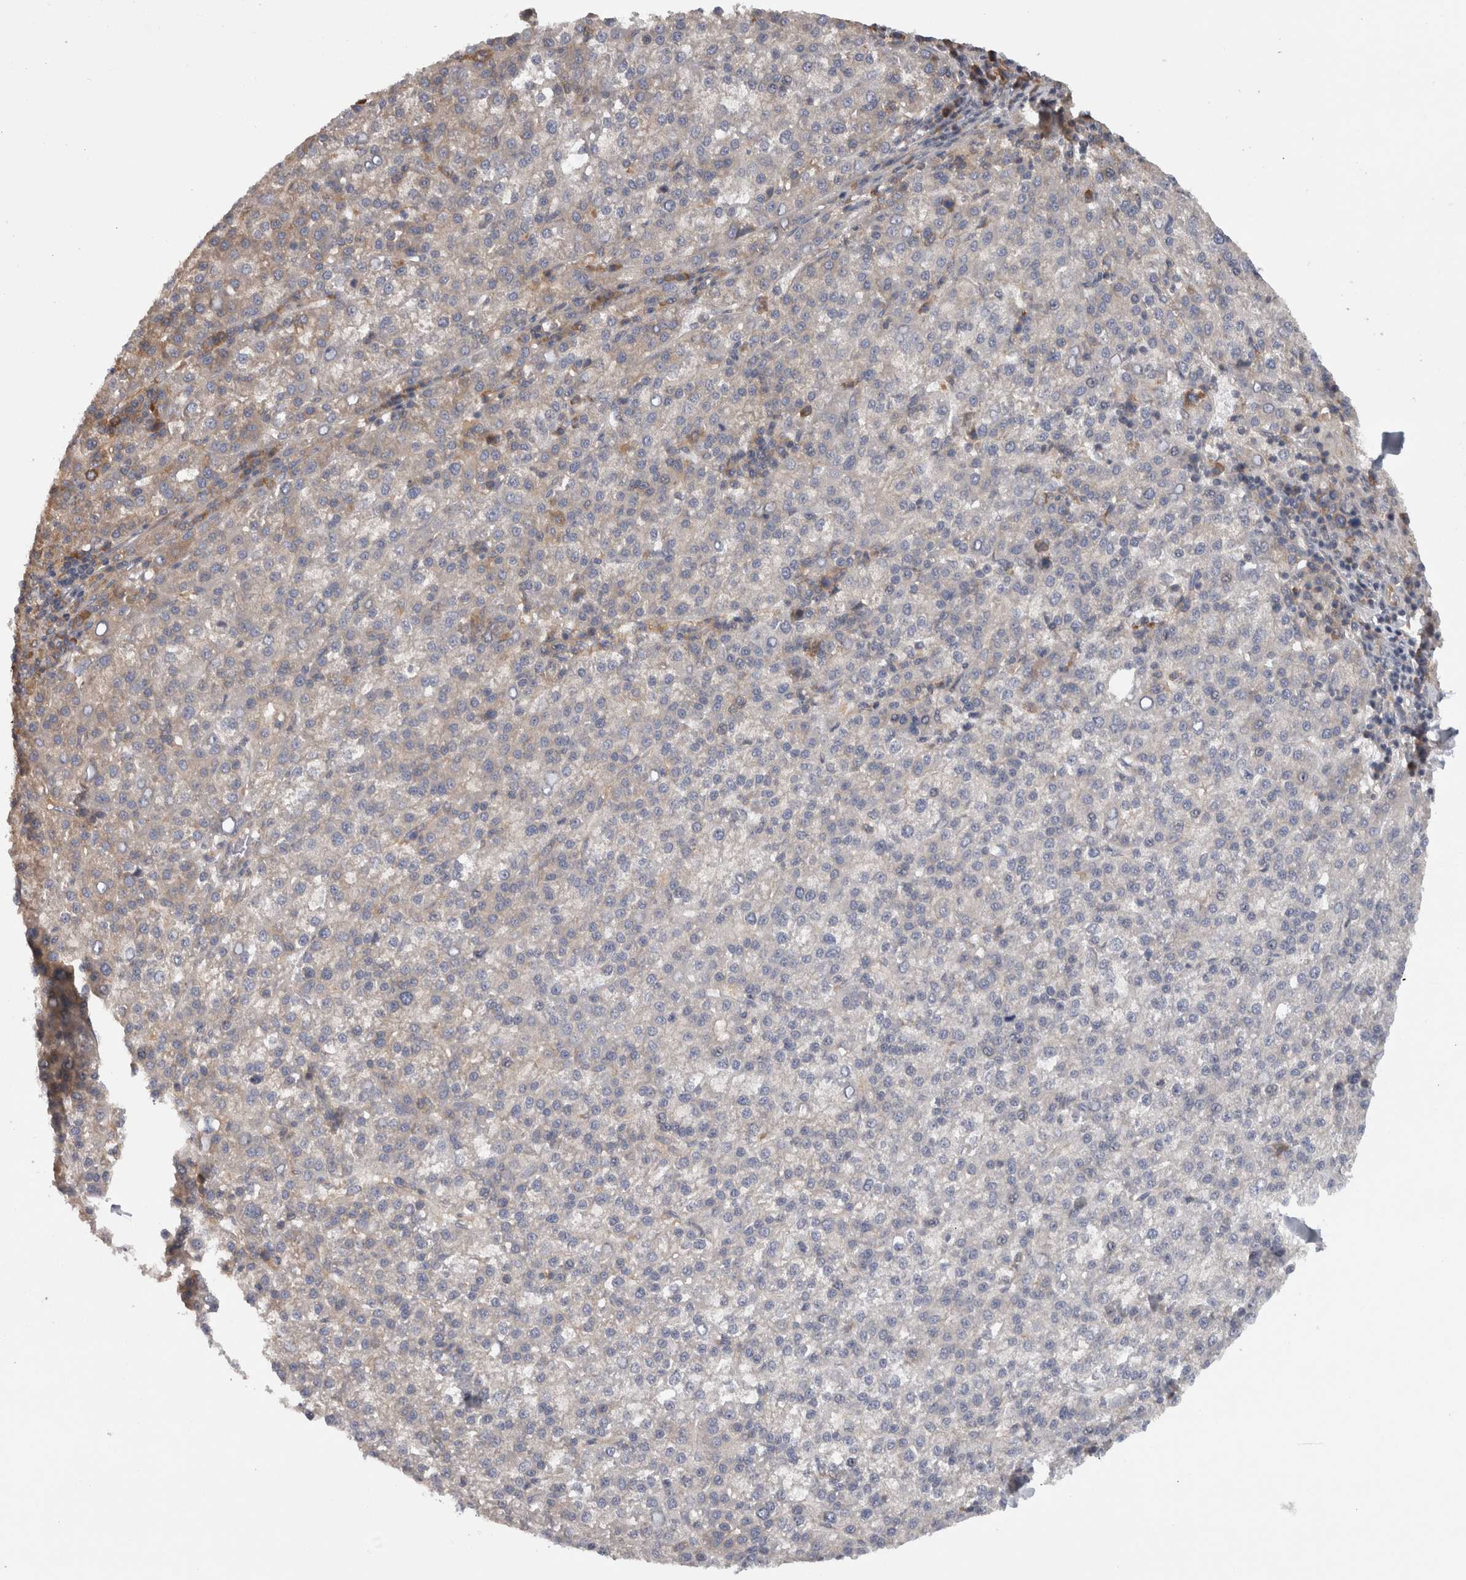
{"staining": {"intensity": "weak", "quantity": "<25%", "location": "cytoplasmic/membranous"}, "tissue": "liver cancer", "cell_type": "Tumor cells", "image_type": "cancer", "snomed": [{"axis": "morphology", "description": "Carcinoma, Hepatocellular, NOS"}, {"axis": "topography", "description": "Liver"}], "caption": "Liver cancer stained for a protein using IHC exhibits no staining tumor cells.", "gene": "SMCR8", "patient": {"sex": "female", "age": 58}}